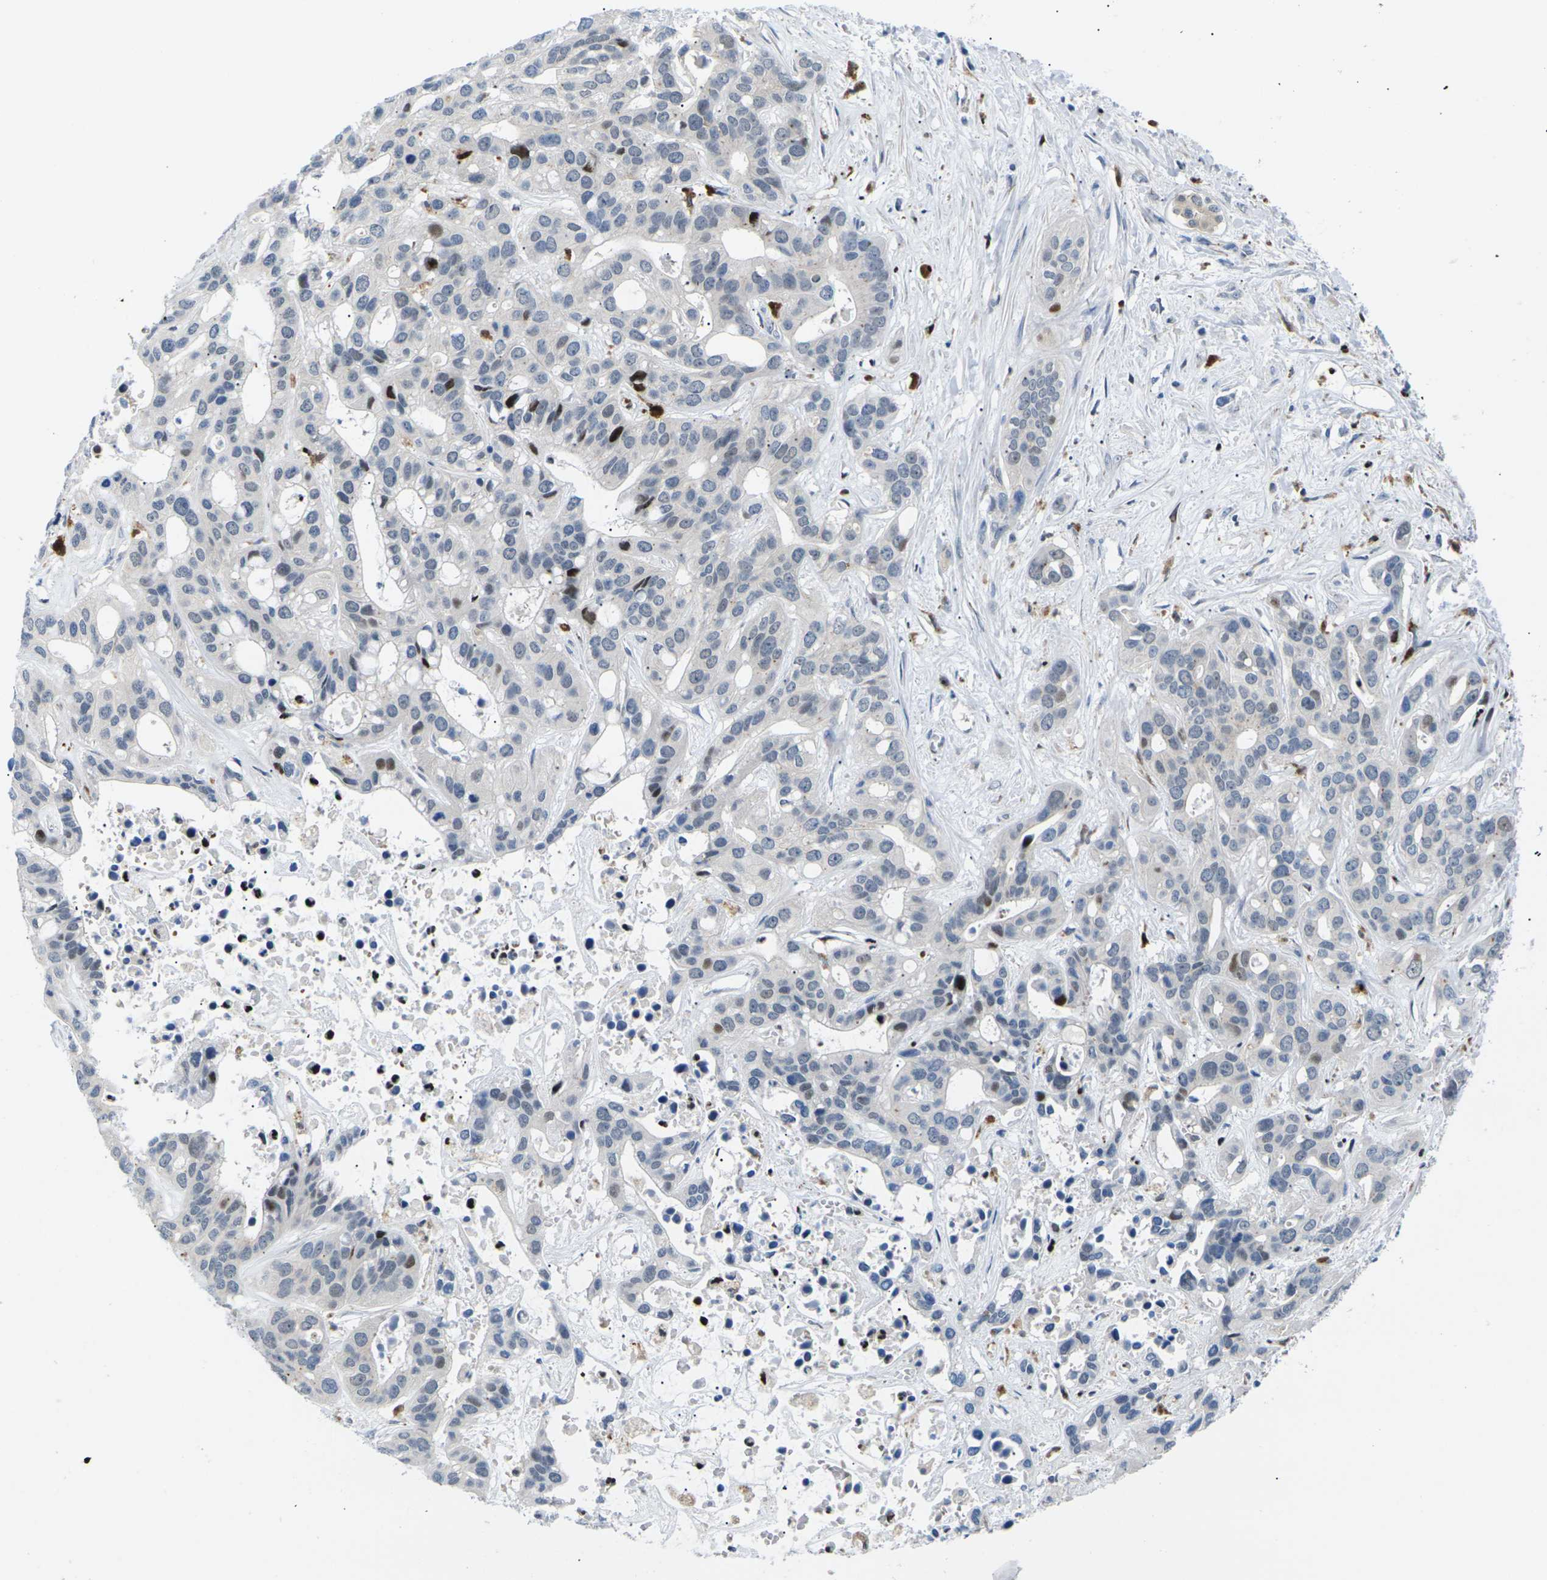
{"staining": {"intensity": "strong", "quantity": "<25%", "location": "nuclear"}, "tissue": "liver cancer", "cell_type": "Tumor cells", "image_type": "cancer", "snomed": [{"axis": "morphology", "description": "Cholangiocarcinoma"}, {"axis": "topography", "description": "Liver"}], "caption": "Protein analysis of cholangiocarcinoma (liver) tissue exhibits strong nuclear expression in about <25% of tumor cells.", "gene": "RPS6KA3", "patient": {"sex": "female", "age": 65}}